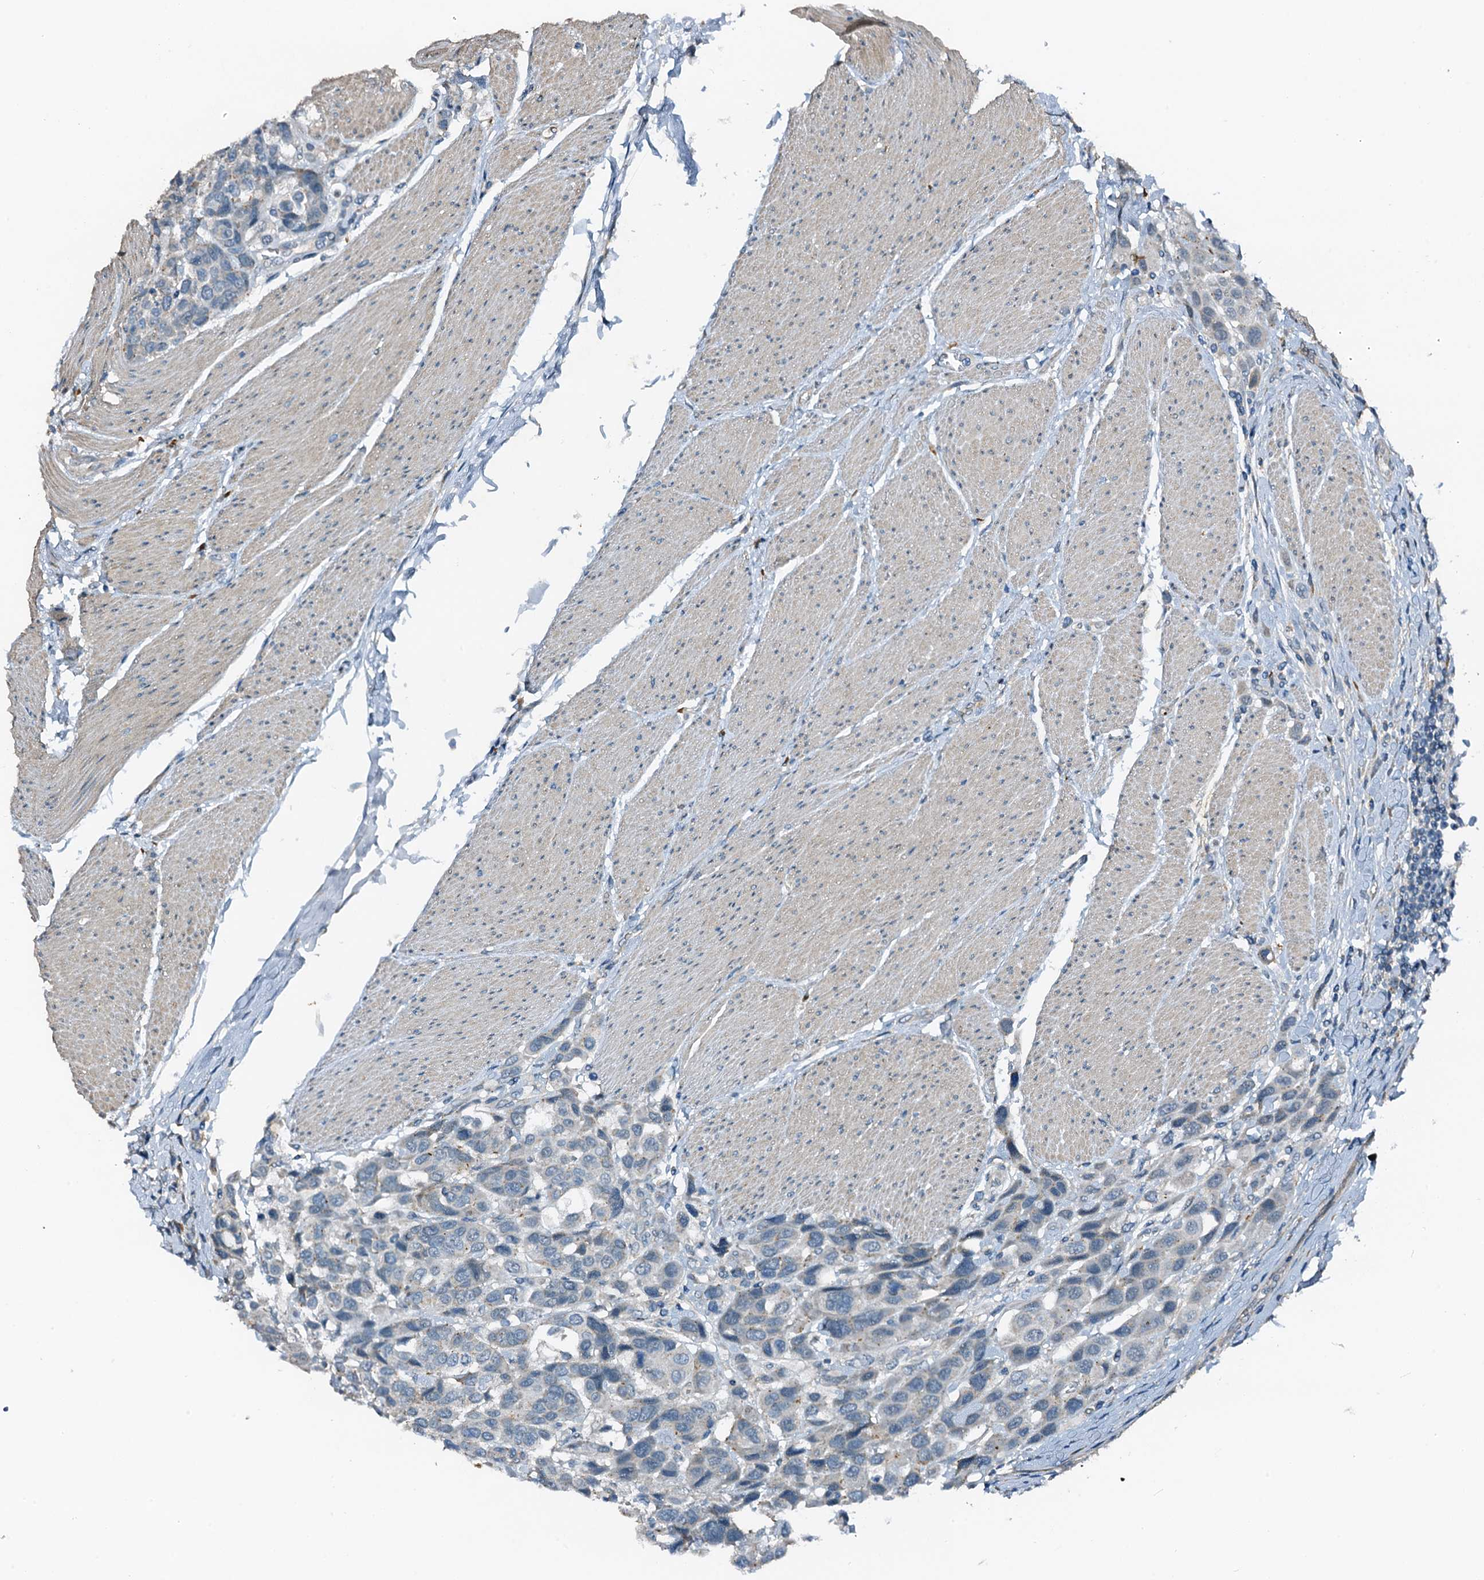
{"staining": {"intensity": "negative", "quantity": "none", "location": "none"}, "tissue": "urothelial cancer", "cell_type": "Tumor cells", "image_type": "cancer", "snomed": [{"axis": "morphology", "description": "Urothelial carcinoma, High grade"}, {"axis": "topography", "description": "Urinary bladder"}], "caption": "A high-resolution micrograph shows immunohistochemistry (IHC) staining of urothelial cancer, which displays no significant expression in tumor cells.", "gene": "ZNF606", "patient": {"sex": "male", "age": 50}}